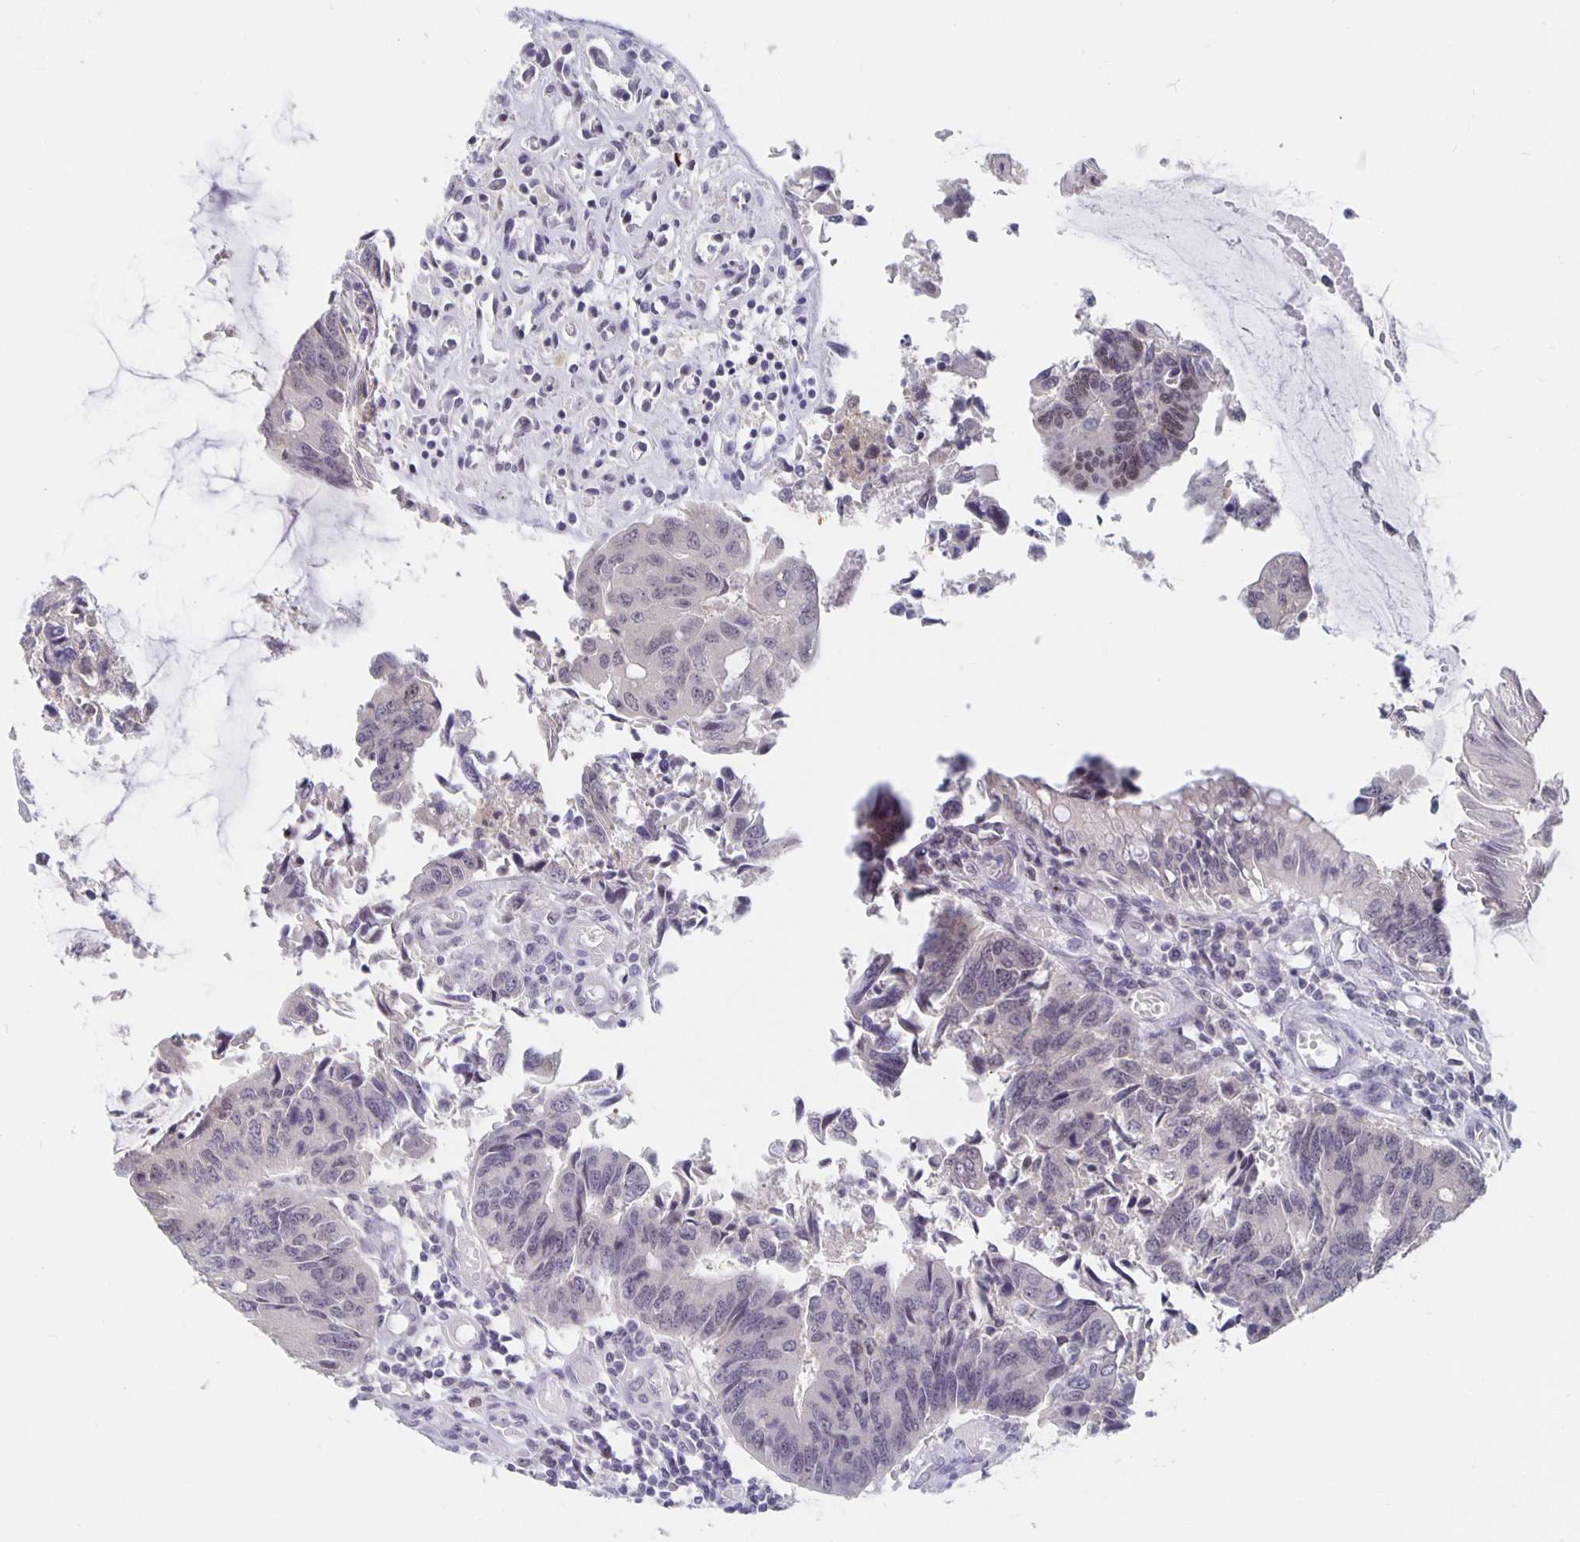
{"staining": {"intensity": "weak", "quantity": "<25%", "location": "nuclear"}, "tissue": "colorectal cancer", "cell_type": "Tumor cells", "image_type": "cancer", "snomed": [{"axis": "morphology", "description": "Adenocarcinoma, NOS"}, {"axis": "topography", "description": "Colon"}], "caption": "IHC of human colorectal adenocarcinoma reveals no staining in tumor cells.", "gene": "ZNF691", "patient": {"sex": "female", "age": 67}}